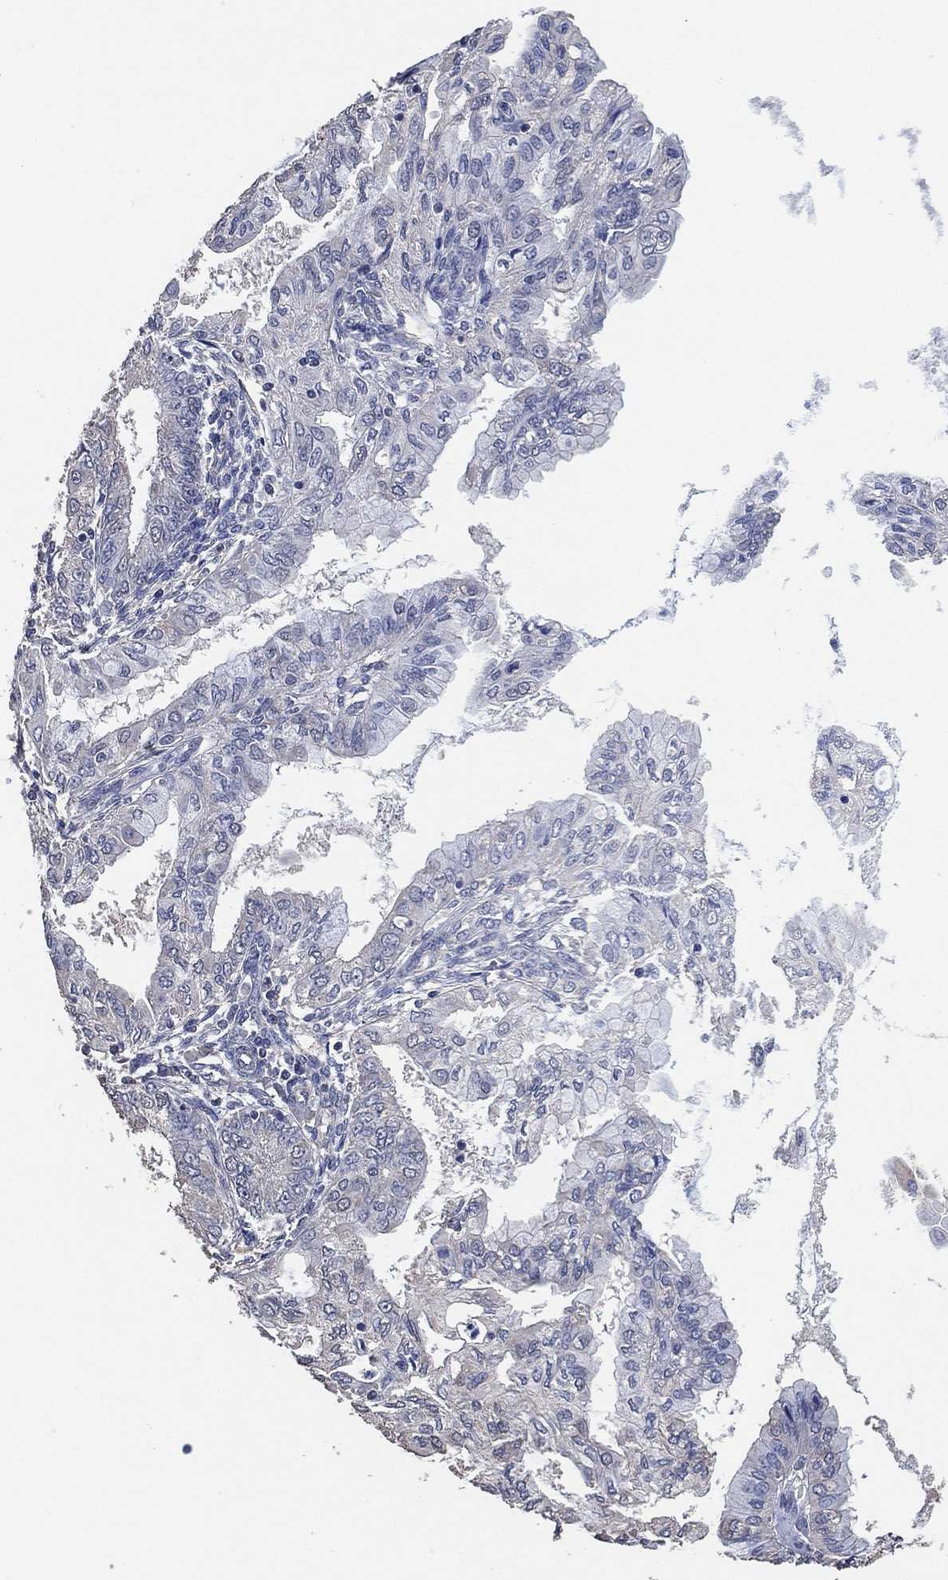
{"staining": {"intensity": "negative", "quantity": "none", "location": "none"}, "tissue": "endometrial cancer", "cell_type": "Tumor cells", "image_type": "cancer", "snomed": [{"axis": "morphology", "description": "Adenocarcinoma, NOS"}, {"axis": "topography", "description": "Endometrium"}], "caption": "High power microscopy photomicrograph of an immunohistochemistry (IHC) histopathology image of endometrial cancer (adenocarcinoma), revealing no significant positivity in tumor cells. (DAB immunohistochemistry (IHC), high magnification).", "gene": "KLK5", "patient": {"sex": "female", "age": 68}}